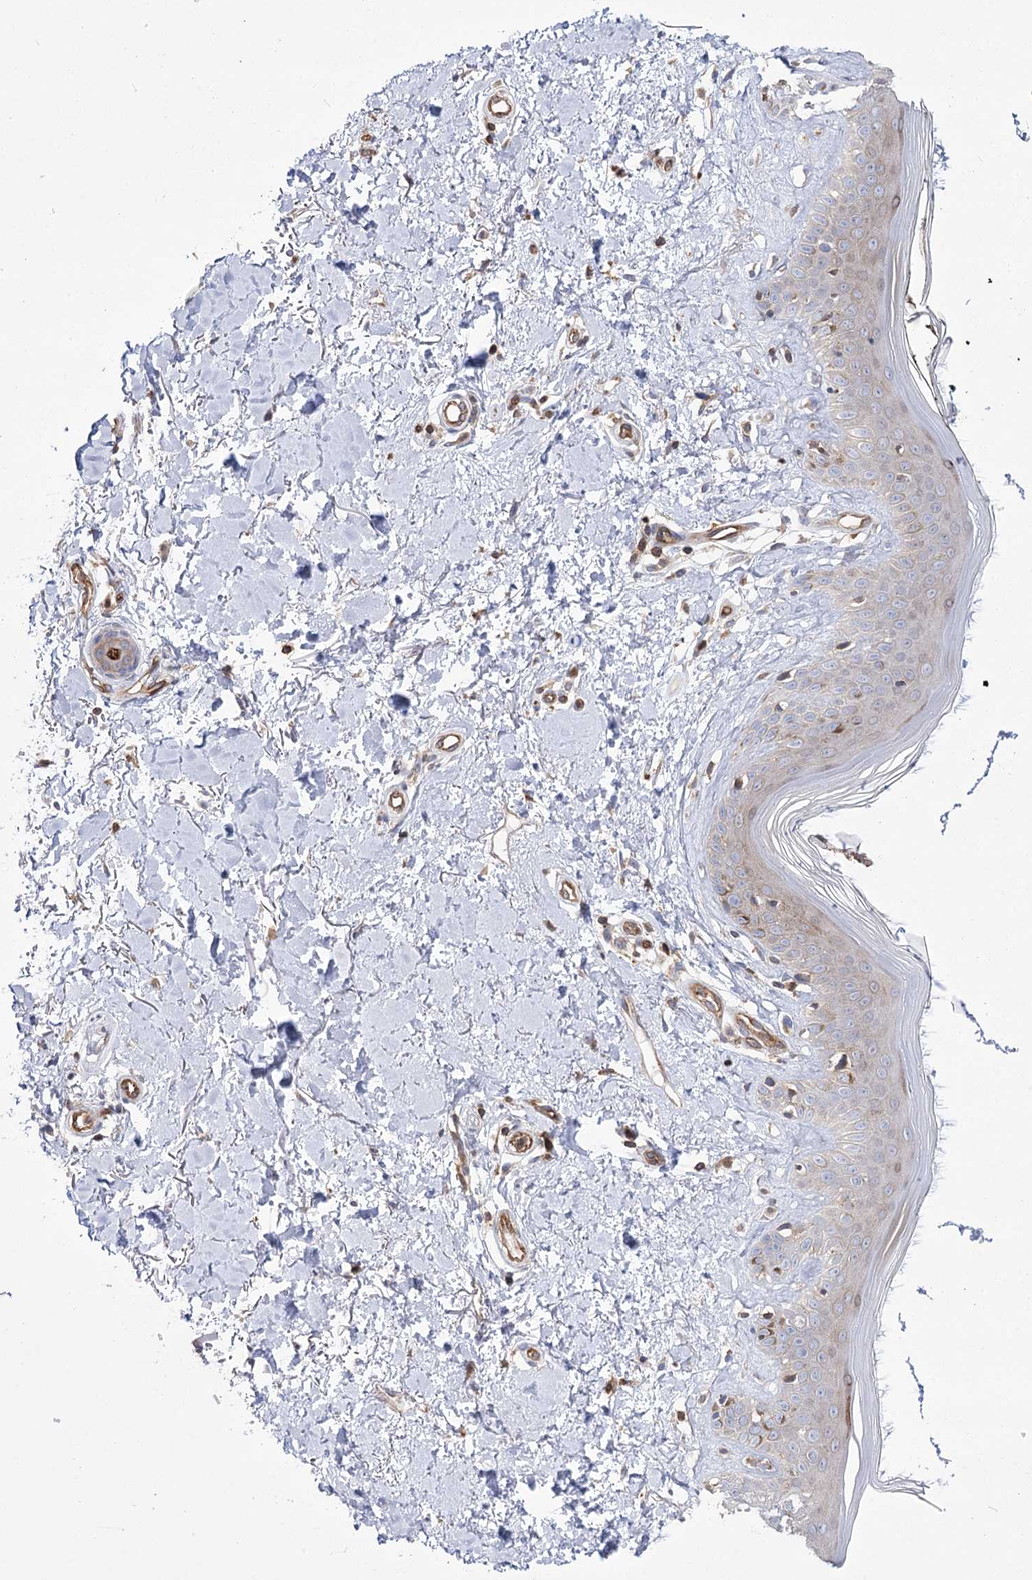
{"staining": {"intensity": "moderate", "quantity": "25%-75%", "location": "cytoplasmic/membranous,nuclear"}, "tissue": "skin", "cell_type": "Fibroblasts", "image_type": "normal", "snomed": [{"axis": "morphology", "description": "Normal tissue, NOS"}, {"axis": "topography", "description": "Skin"}], "caption": "Normal skin was stained to show a protein in brown. There is medium levels of moderate cytoplasmic/membranous,nuclear expression in about 25%-75% of fibroblasts.", "gene": "VPS37B", "patient": {"sex": "female", "age": 64}}